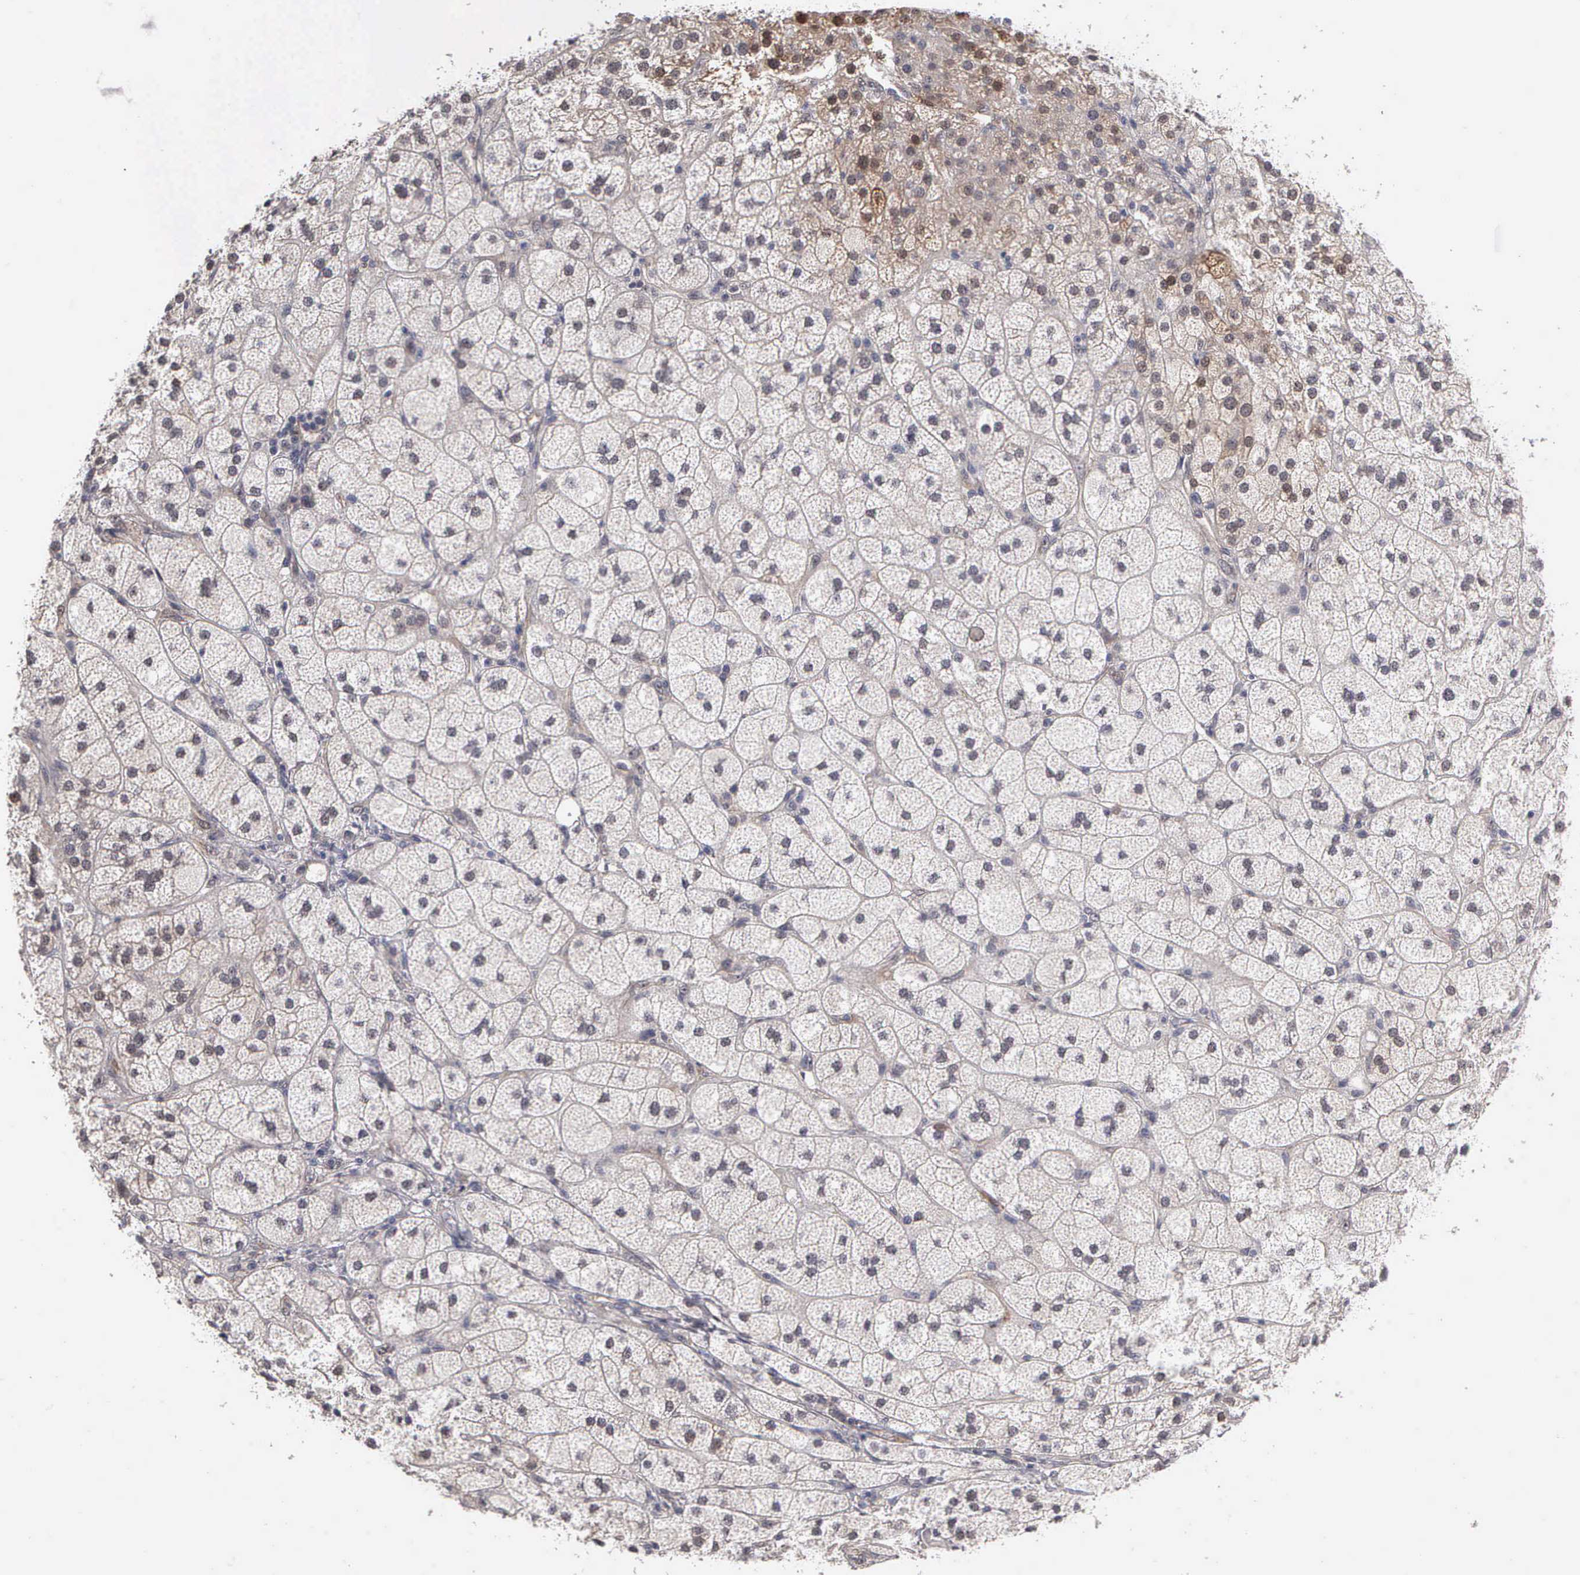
{"staining": {"intensity": "weak", "quantity": "25%-75%", "location": "cytoplasmic/membranous"}, "tissue": "adrenal gland", "cell_type": "Glandular cells", "image_type": "normal", "snomed": [{"axis": "morphology", "description": "Normal tissue, NOS"}, {"axis": "topography", "description": "Adrenal gland"}], "caption": "This micrograph reveals immunohistochemistry staining of unremarkable human adrenal gland, with low weak cytoplasmic/membranous staining in approximately 25%-75% of glandular cells.", "gene": "ZBTB33", "patient": {"sex": "female", "age": 60}}